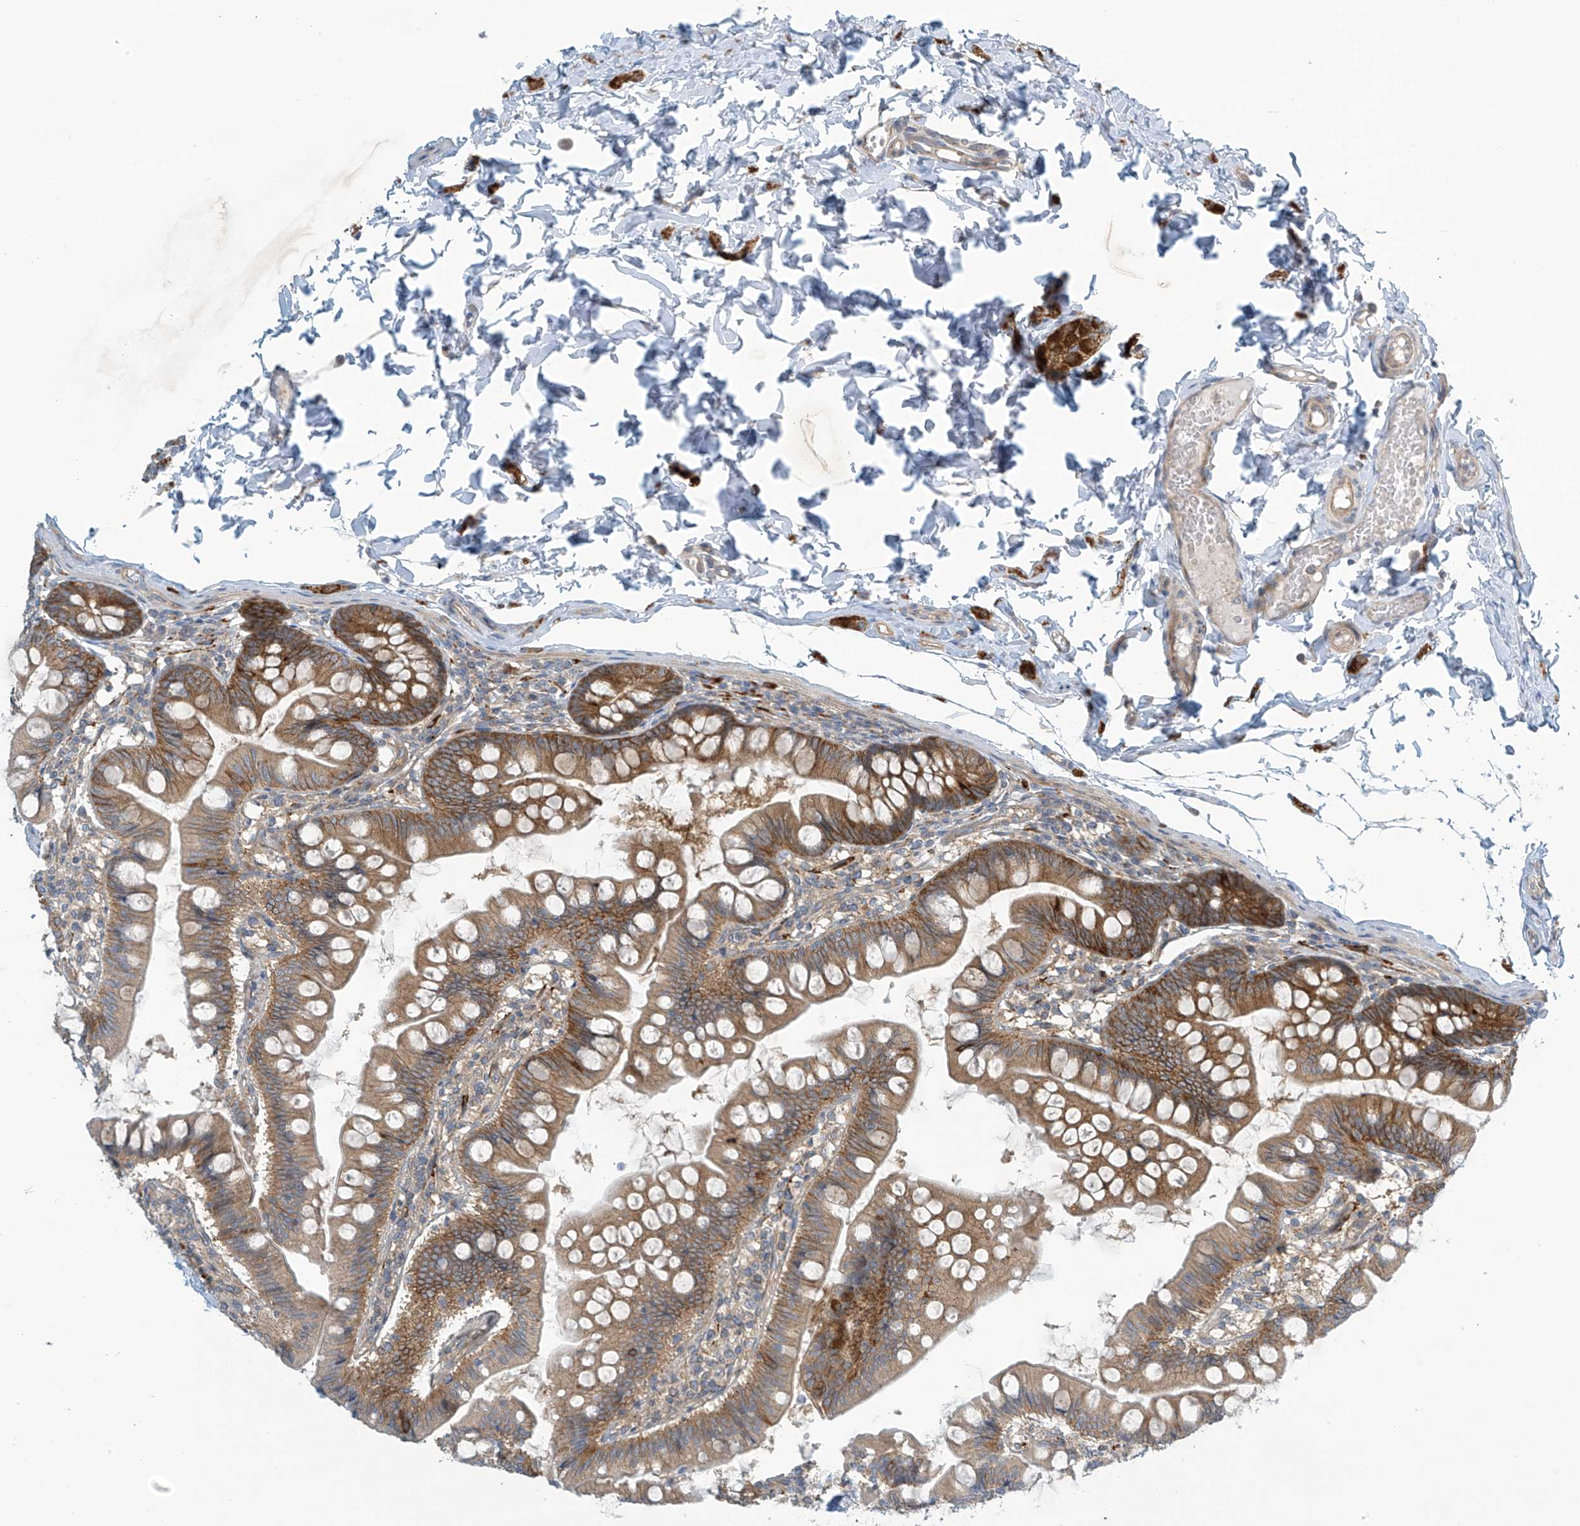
{"staining": {"intensity": "moderate", "quantity": ">75%", "location": "cytoplasmic/membranous"}, "tissue": "small intestine", "cell_type": "Glandular cells", "image_type": "normal", "snomed": [{"axis": "morphology", "description": "Normal tissue, NOS"}, {"axis": "topography", "description": "Small intestine"}], "caption": "Immunohistochemistry photomicrograph of normal small intestine: small intestine stained using immunohistochemistry exhibits medium levels of moderate protein expression localized specifically in the cytoplasmic/membranous of glandular cells, appearing as a cytoplasmic/membranous brown color.", "gene": "FSD1L", "patient": {"sex": "male", "age": 7}}